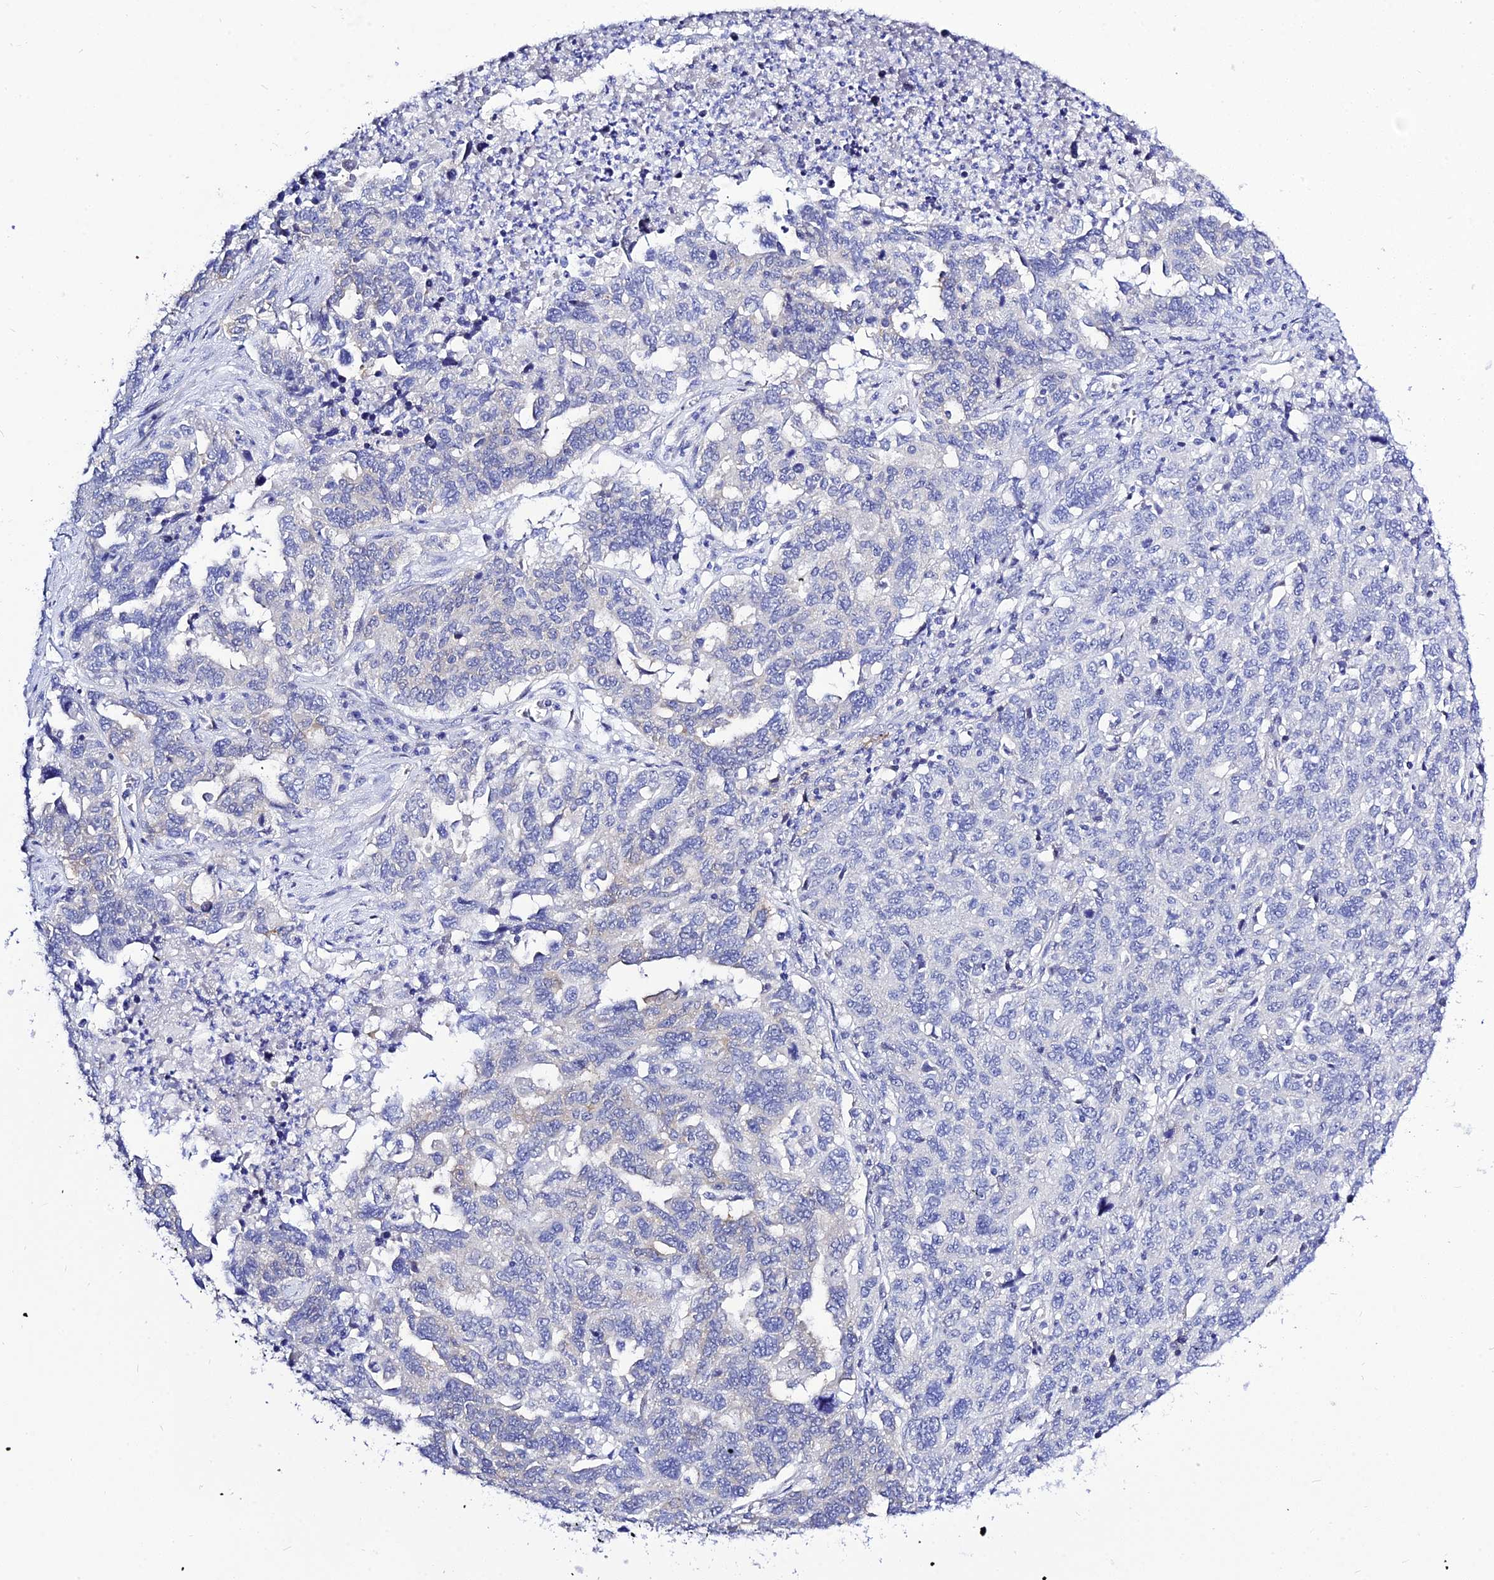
{"staining": {"intensity": "negative", "quantity": "none", "location": "none"}, "tissue": "ovarian cancer", "cell_type": "Tumor cells", "image_type": "cancer", "snomed": [{"axis": "morphology", "description": "Carcinoma, endometroid"}, {"axis": "topography", "description": "Ovary"}], "caption": "This is an immunohistochemistry photomicrograph of human ovarian cancer (endometroid carcinoma). There is no positivity in tumor cells.", "gene": "DEFB107A", "patient": {"sex": "female", "age": 62}}